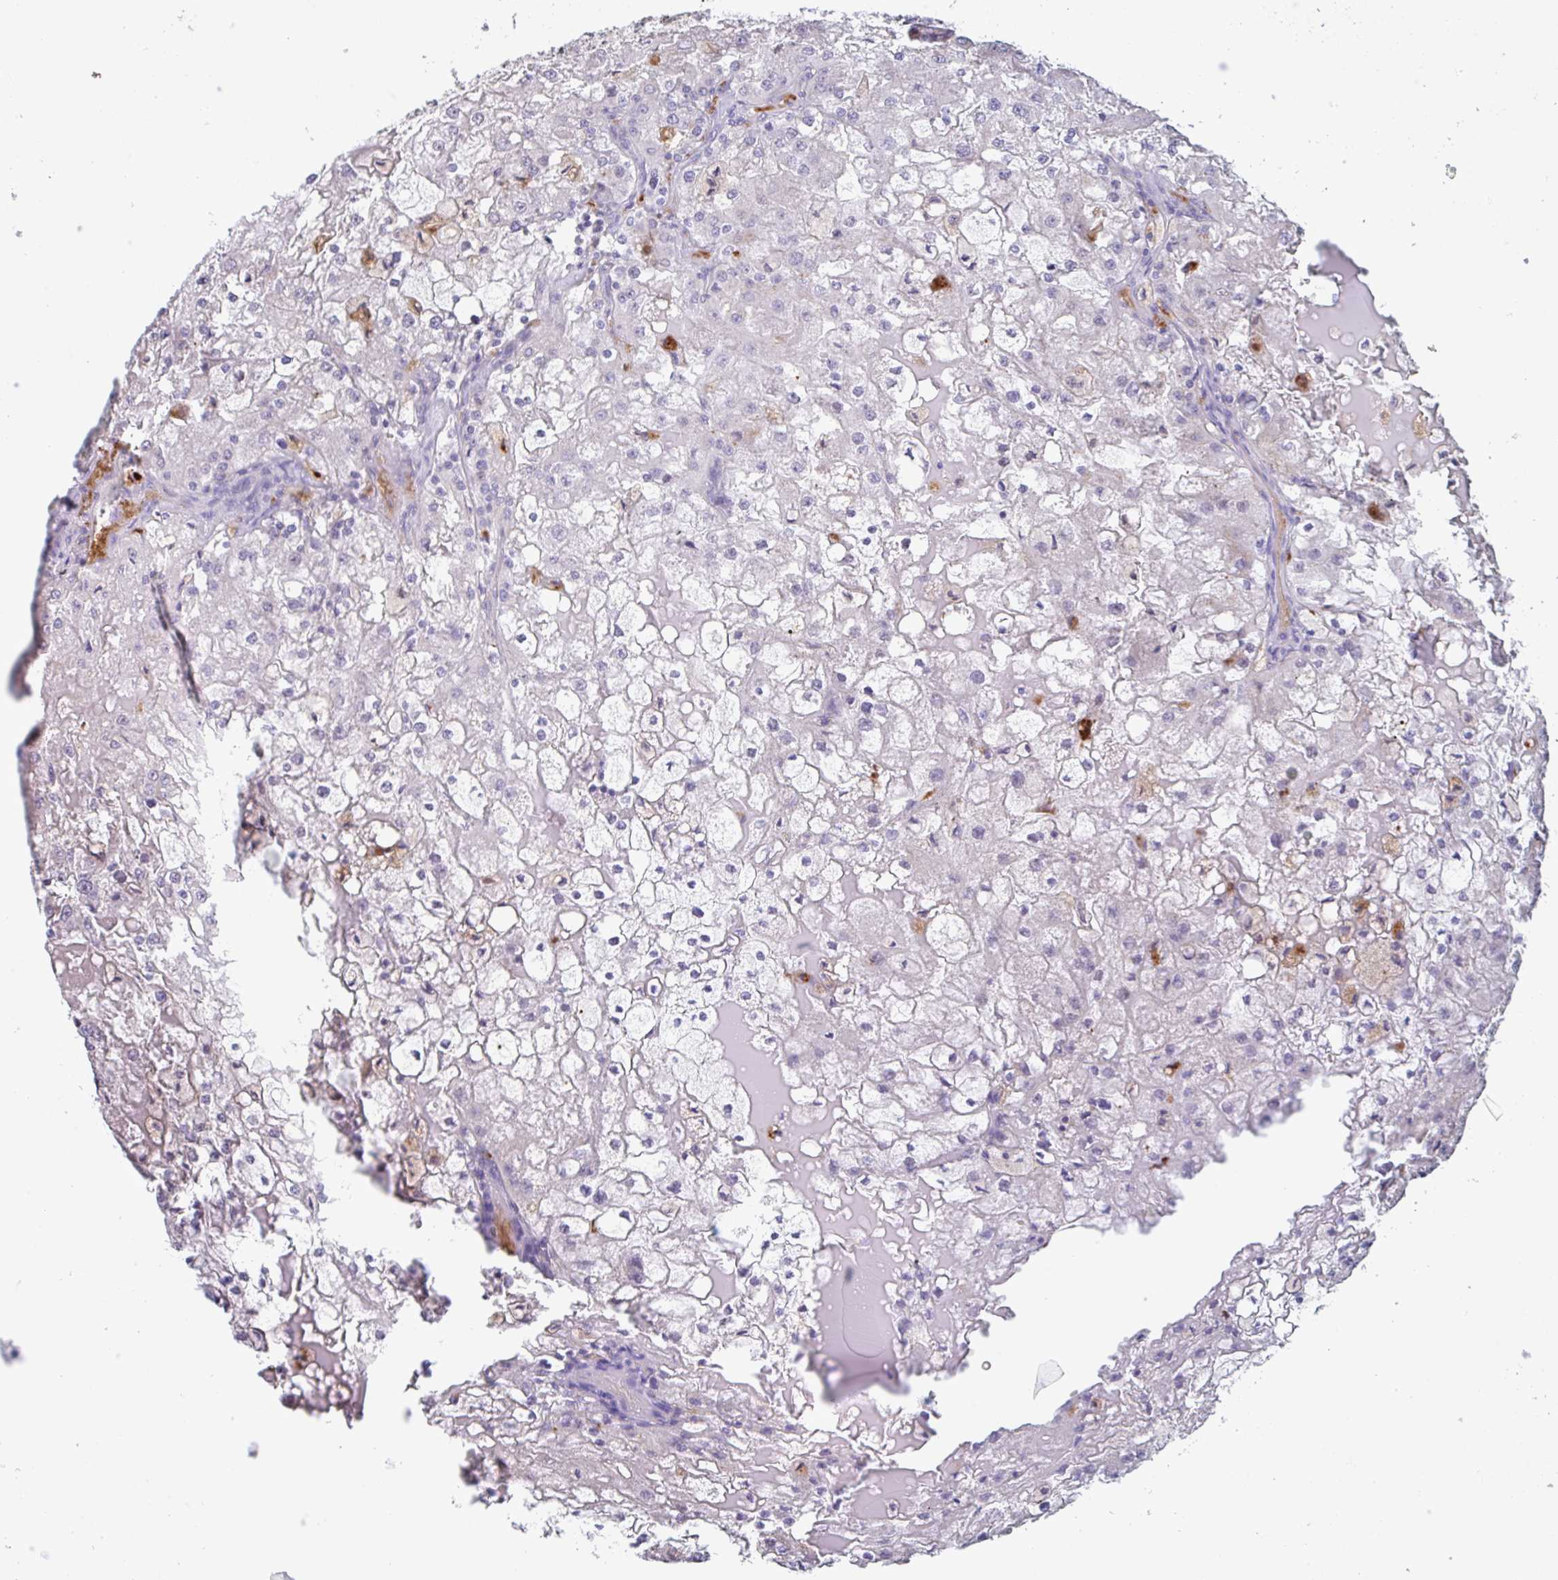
{"staining": {"intensity": "negative", "quantity": "none", "location": "none"}, "tissue": "renal cancer", "cell_type": "Tumor cells", "image_type": "cancer", "snomed": [{"axis": "morphology", "description": "Adenocarcinoma, NOS"}, {"axis": "topography", "description": "Kidney"}], "caption": "An immunohistochemistry (IHC) histopathology image of renal adenocarcinoma is shown. There is no staining in tumor cells of renal adenocarcinoma.", "gene": "RHAG", "patient": {"sex": "female", "age": 74}}